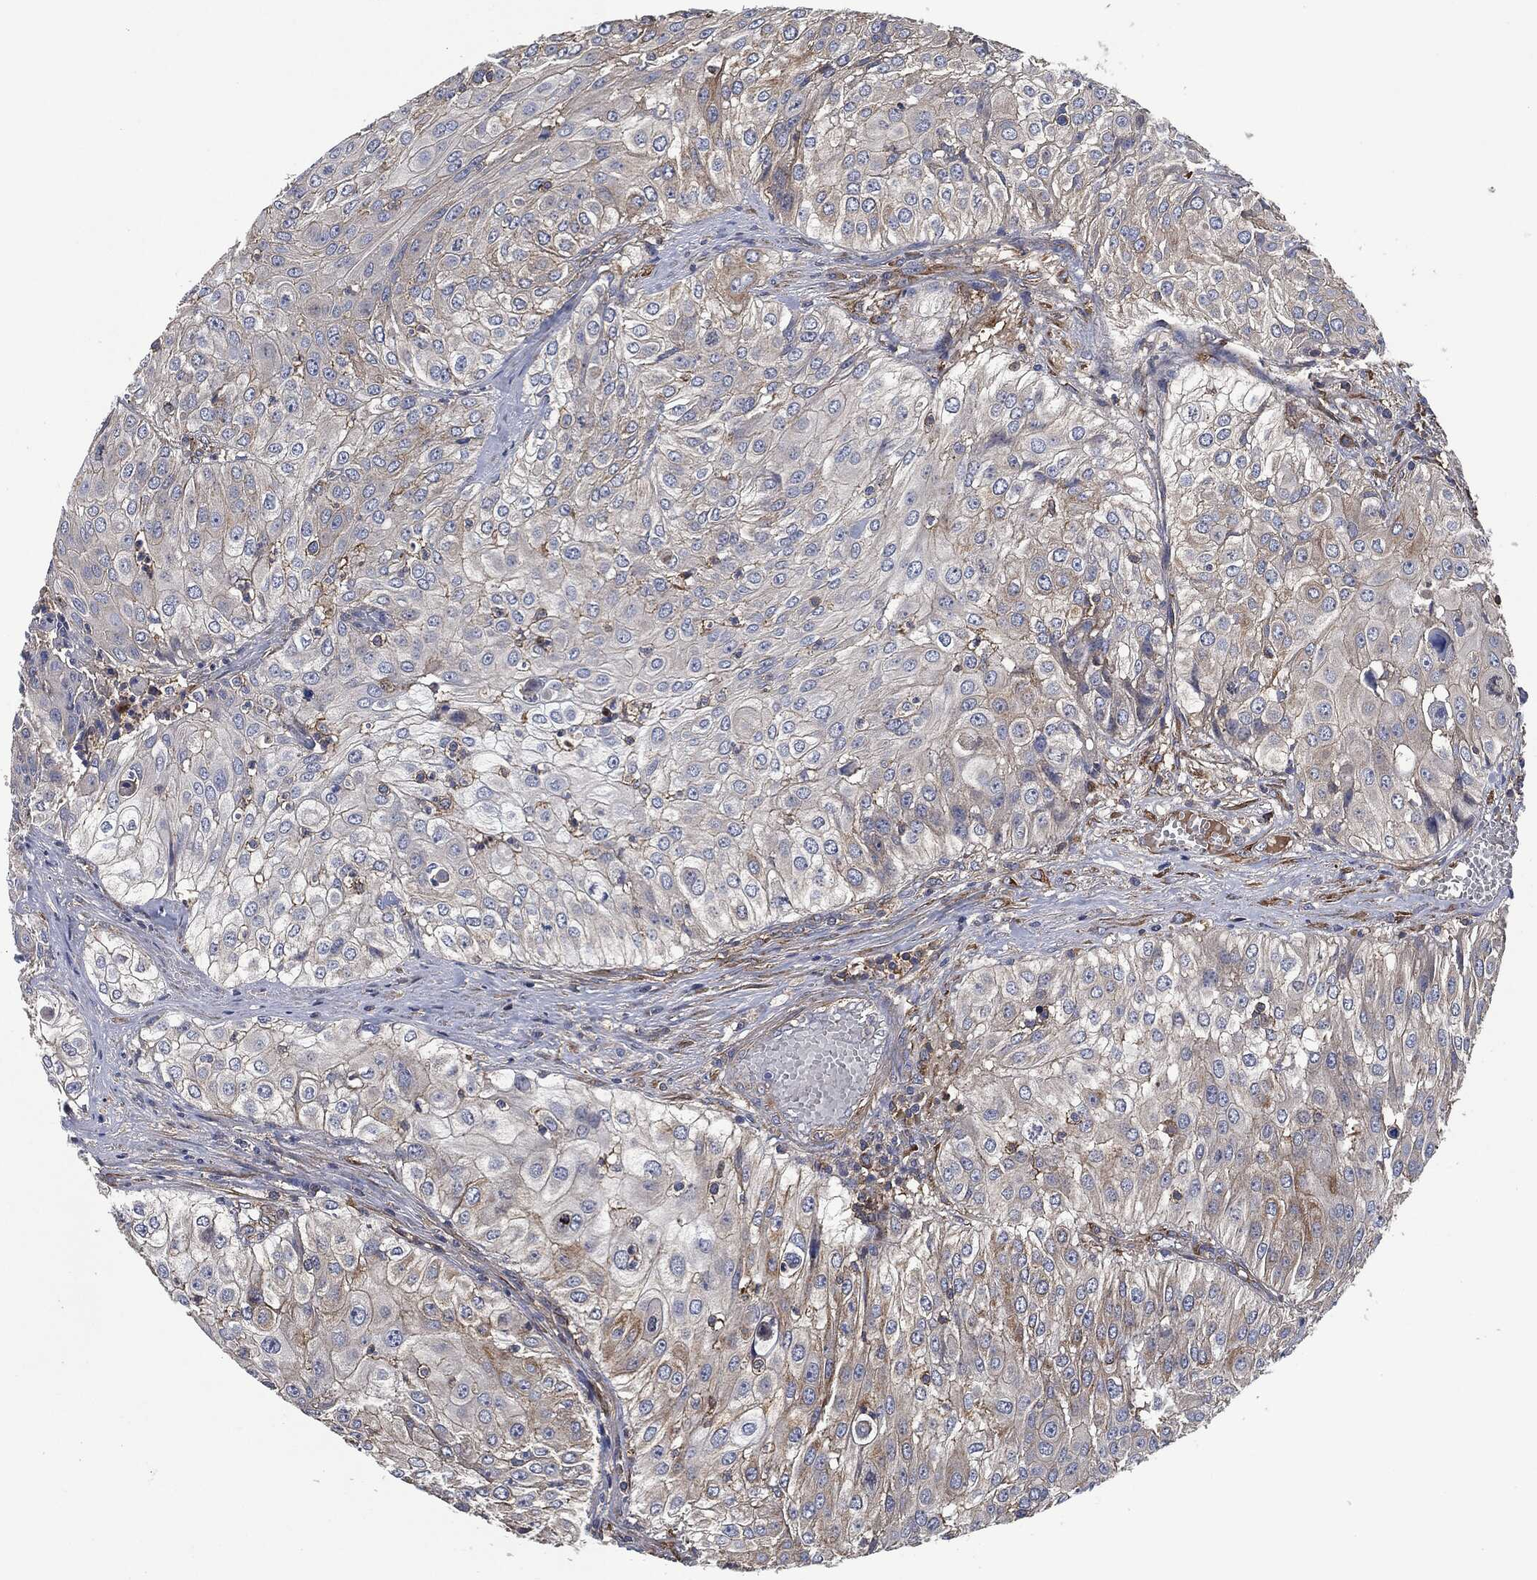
{"staining": {"intensity": "moderate", "quantity": "<25%", "location": "cytoplasmic/membranous"}, "tissue": "urothelial cancer", "cell_type": "Tumor cells", "image_type": "cancer", "snomed": [{"axis": "morphology", "description": "Urothelial carcinoma, High grade"}, {"axis": "topography", "description": "Urinary bladder"}], "caption": "Urothelial cancer stained with immunohistochemistry displays moderate cytoplasmic/membranous positivity in approximately <25% of tumor cells.", "gene": "LGALS9", "patient": {"sex": "female", "age": 79}}